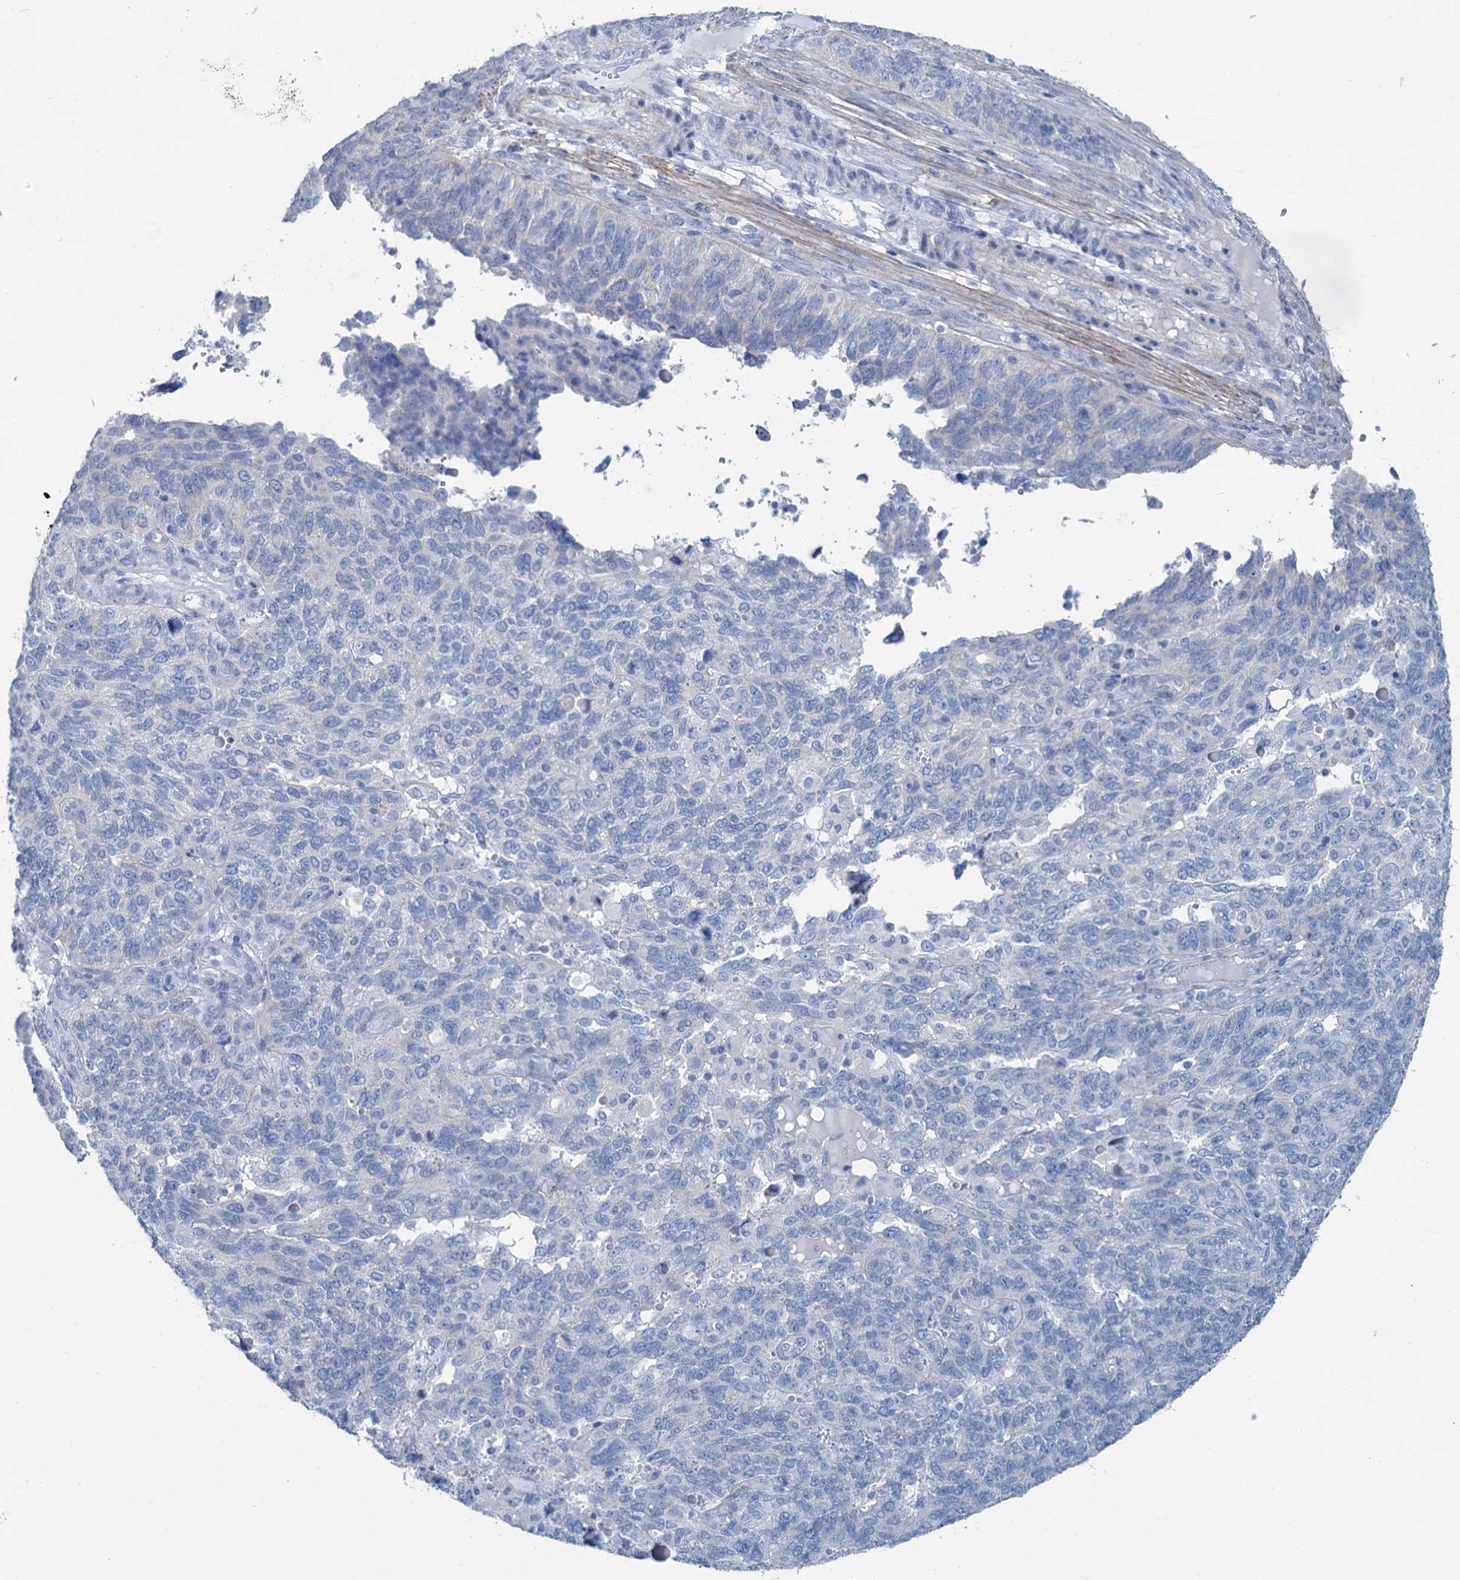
{"staining": {"intensity": "negative", "quantity": "none", "location": "none"}, "tissue": "endometrial cancer", "cell_type": "Tumor cells", "image_type": "cancer", "snomed": [{"axis": "morphology", "description": "Adenocarcinoma, NOS"}, {"axis": "topography", "description": "Endometrium"}], "caption": "This is an immunohistochemistry micrograph of adenocarcinoma (endometrial). There is no staining in tumor cells.", "gene": "SLC1A3", "patient": {"sex": "female", "age": 66}}